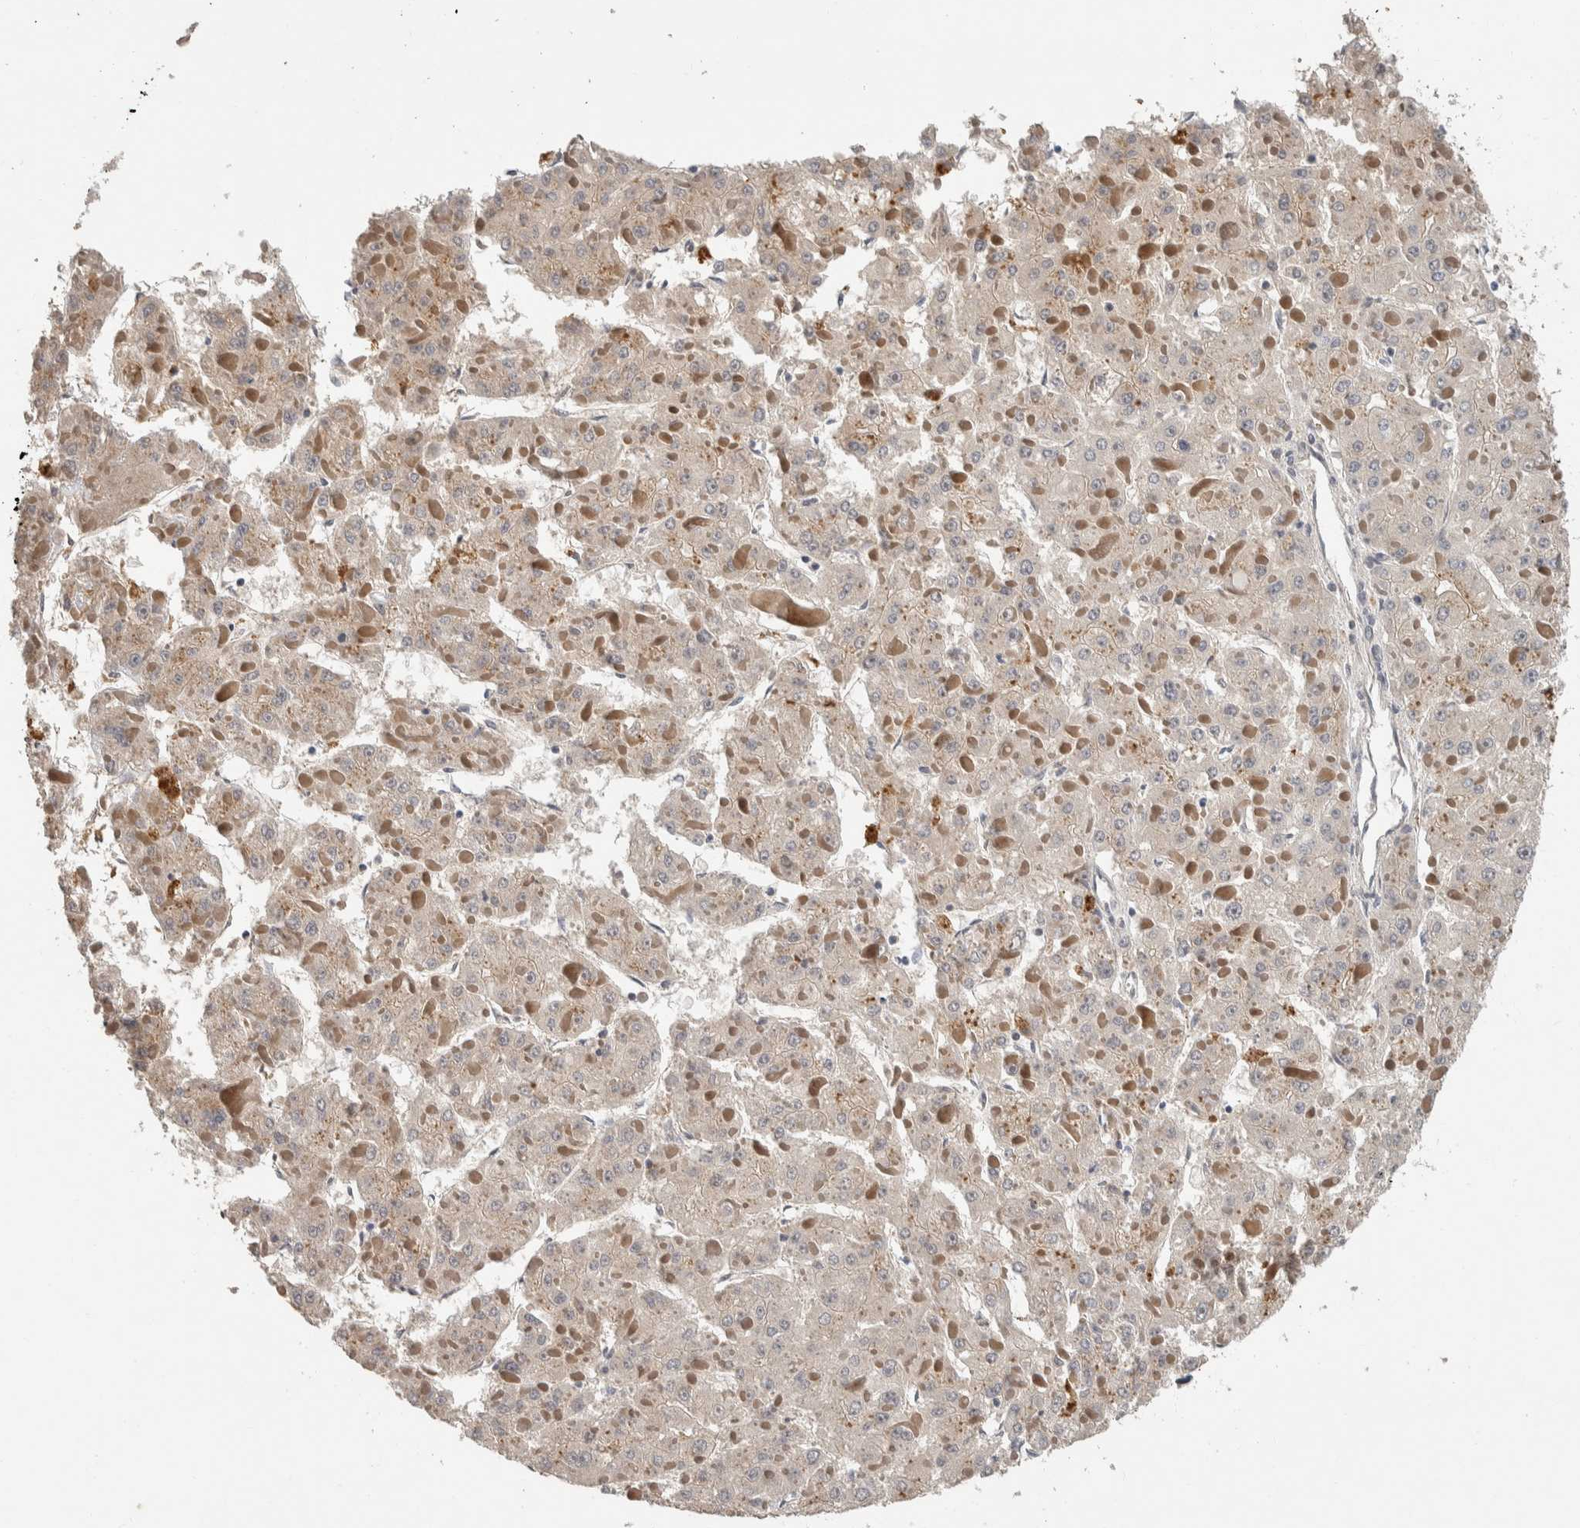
{"staining": {"intensity": "weak", "quantity": ">75%", "location": "cytoplasmic/membranous"}, "tissue": "liver cancer", "cell_type": "Tumor cells", "image_type": "cancer", "snomed": [{"axis": "morphology", "description": "Carcinoma, Hepatocellular, NOS"}, {"axis": "topography", "description": "Liver"}], "caption": "Human liver cancer stained with a protein marker exhibits weak staining in tumor cells.", "gene": "CYSRT1", "patient": {"sex": "female", "age": 73}}